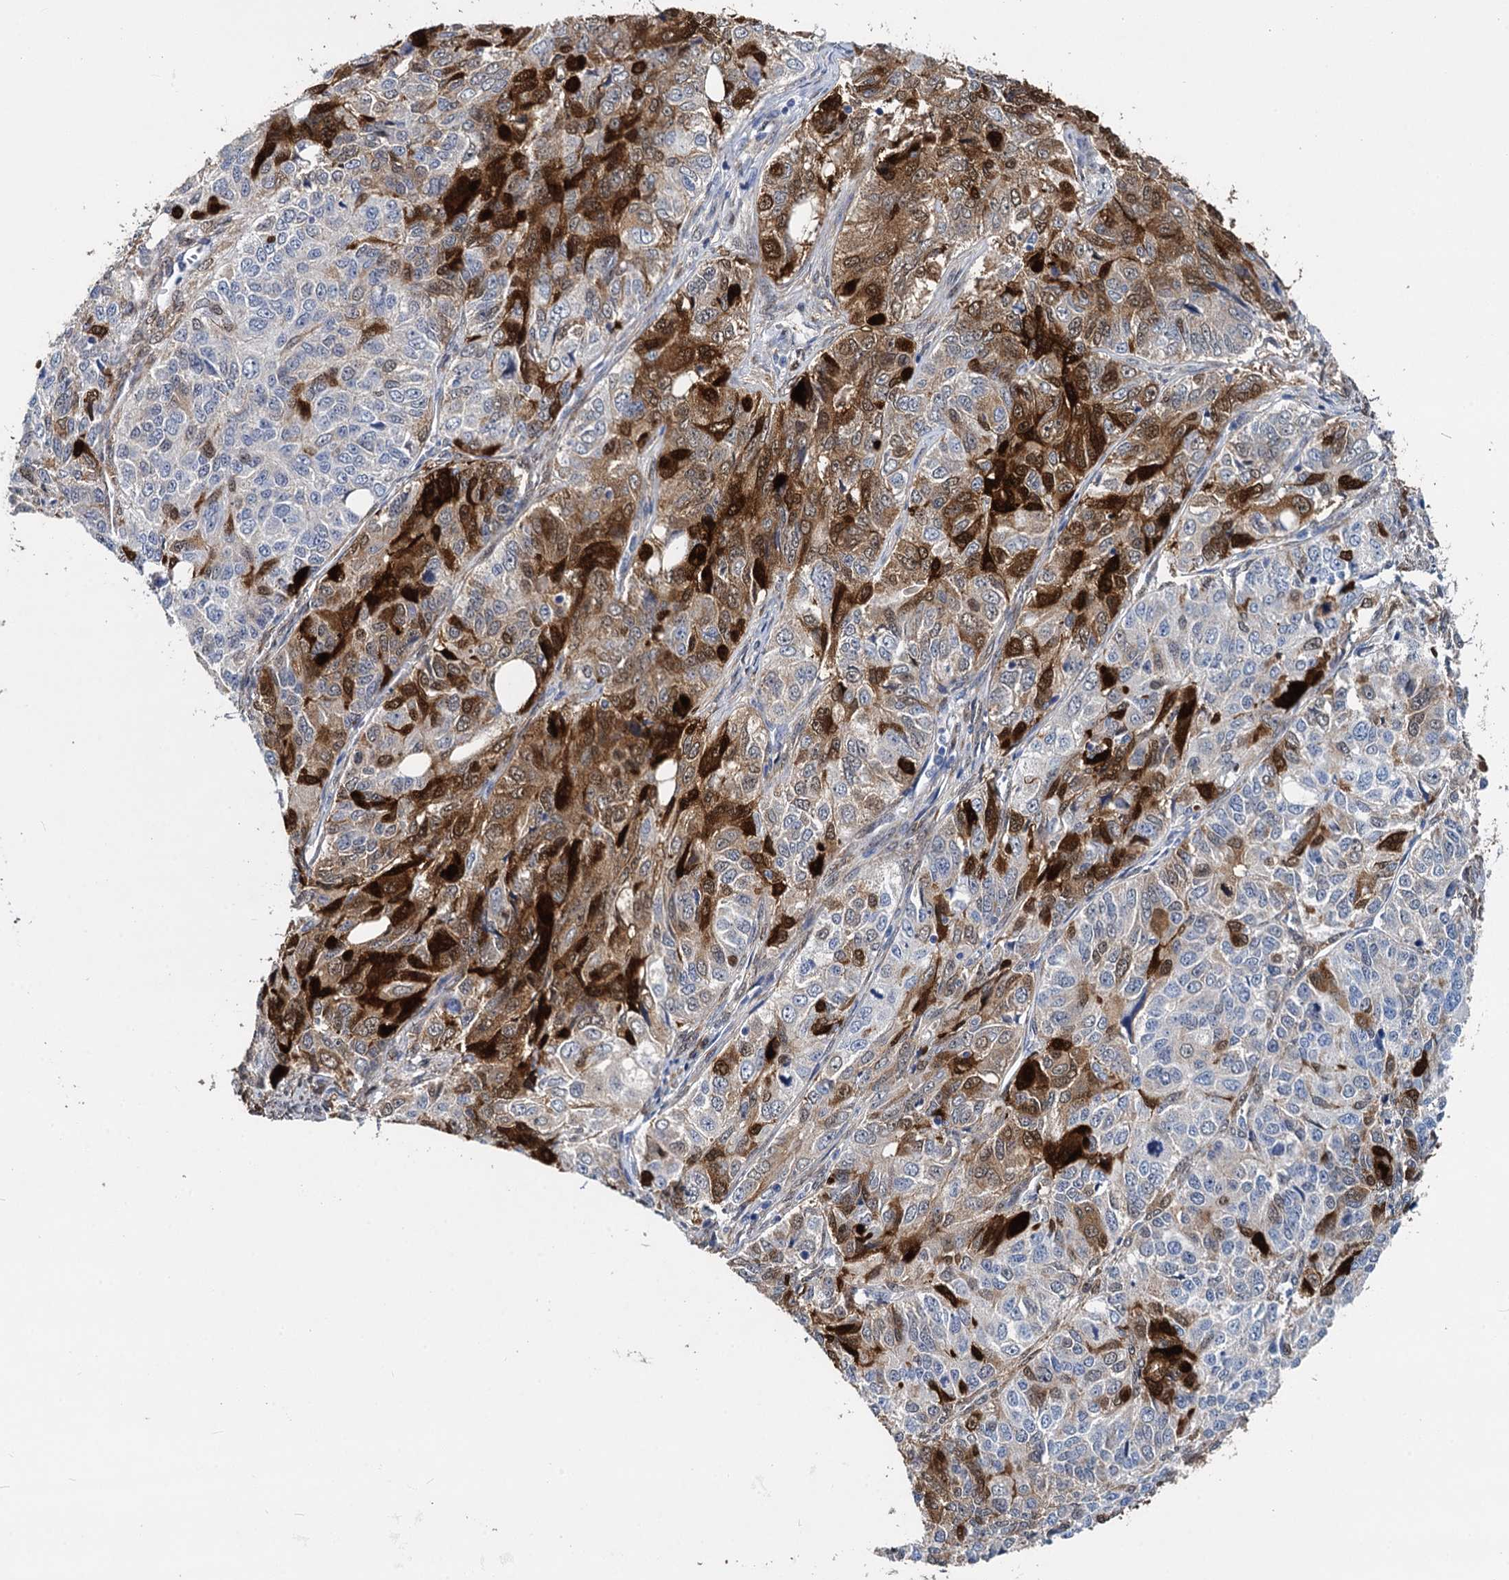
{"staining": {"intensity": "strong", "quantity": "<25%", "location": "cytoplasmic/membranous,nuclear"}, "tissue": "ovarian cancer", "cell_type": "Tumor cells", "image_type": "cancer", "snomed": [{"axis": "morphology", "description": "Carcinoma, endometroid"}, {"axis": "topography", "description": "Ovary"}], "caption": "Ovarian cancer (endometroid carcinoma) stained with immunohistochemistry demonstrates strong cytoplasmic/membranous and nuclear positivity in approximately <25% of tumor cells. Using DAB (3,3'-diaminobenzidine) (brown) and hematoxylin (blue) stains, captured at high magnification using brightfield microscopy.", "gene": "GSTM3", "patient": {"sex": "female", "age": 51}}